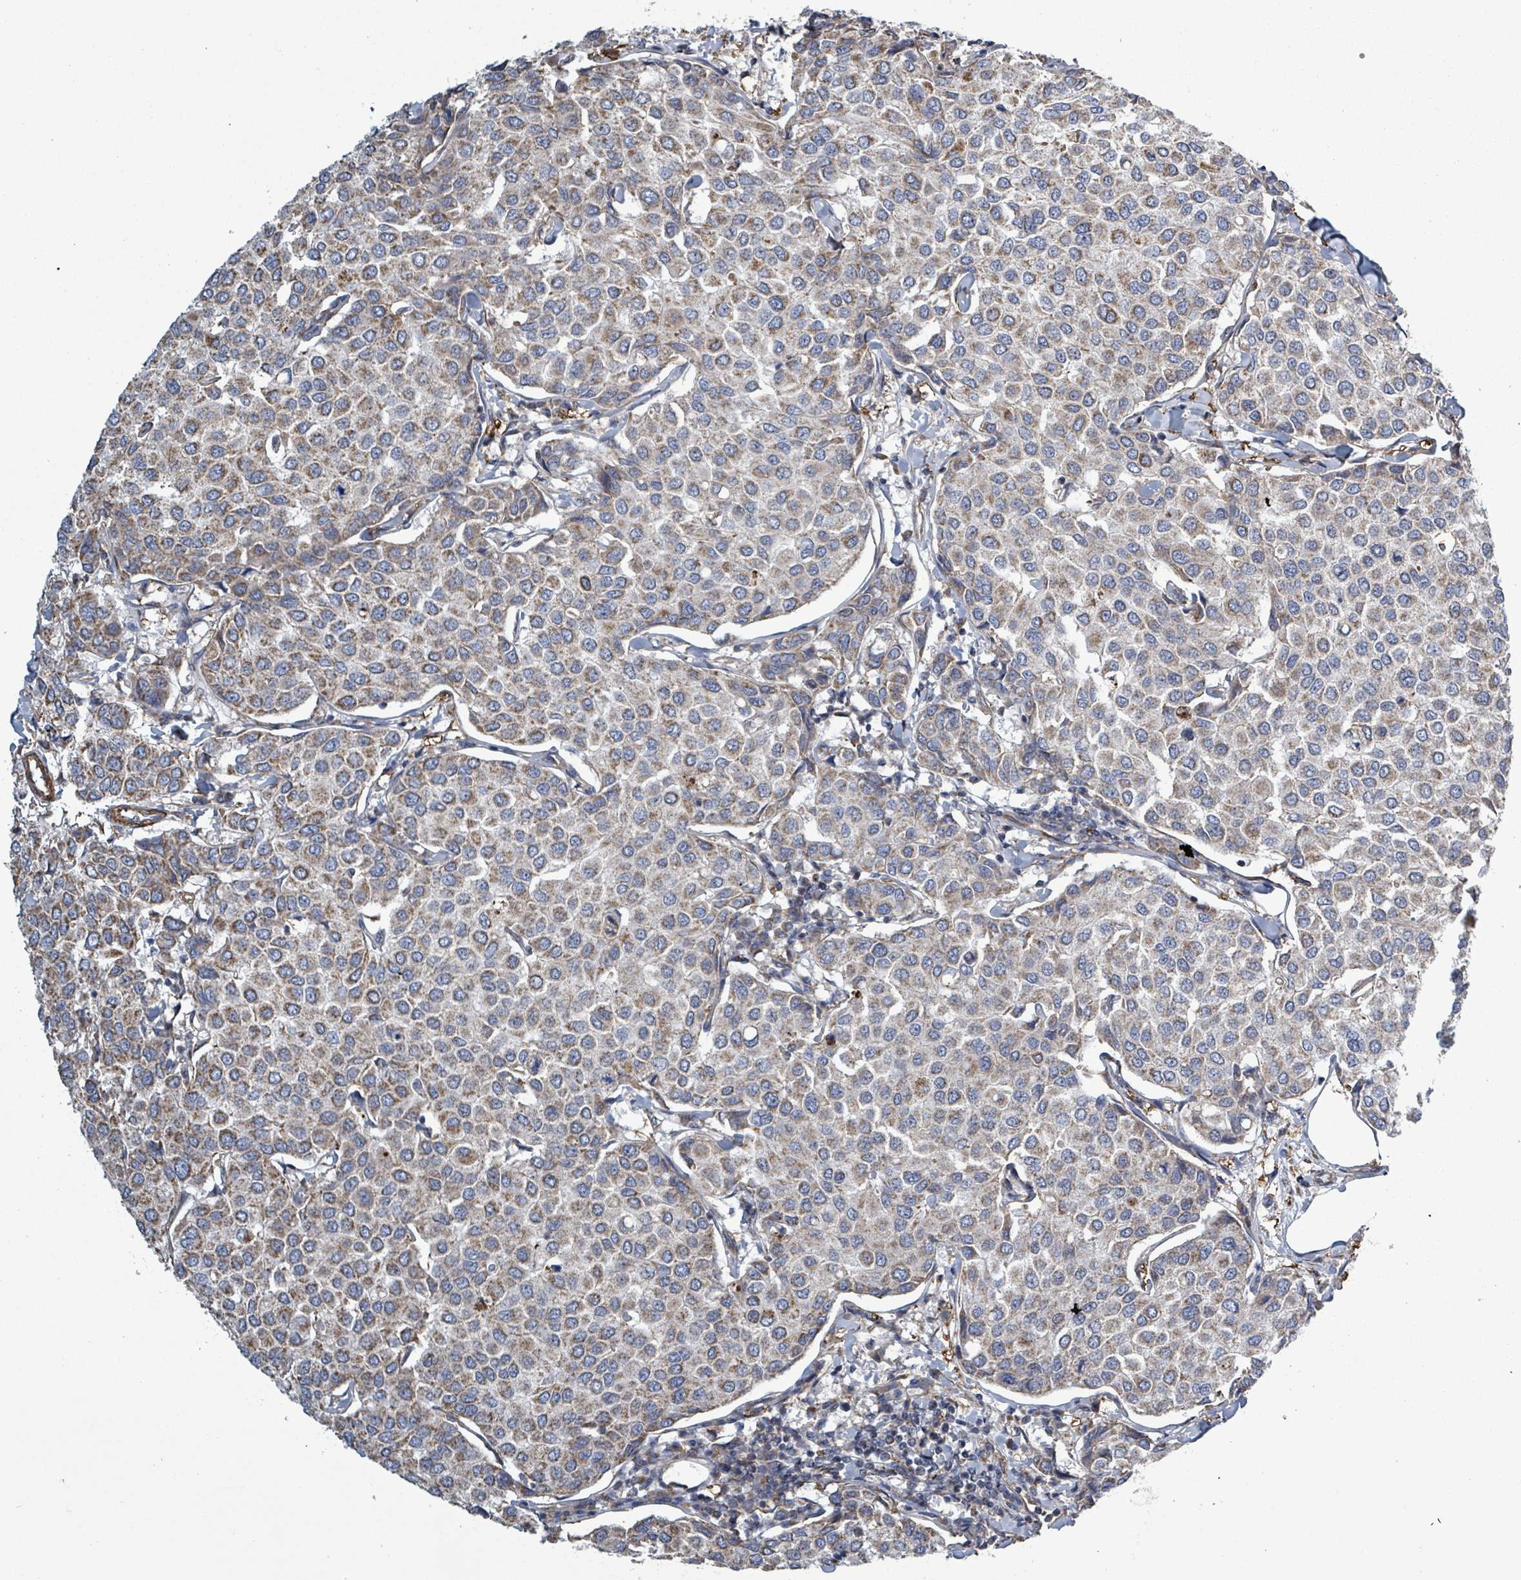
{"staining": {"intensity": "weak", "quantity": ">75%", "location": "cytoplasmic/membranous"}, "tissue": "breast cancer", "cell_type": "Tumor cells", "image_type": "cancer", "snomed": [{"axis": "morphology", "description": "Duct carcinoma"}, {"axis": "topography", "description": "Breast"}], "caption": "Brown immunohistochemical staining in human infiltrating ductal carcinoma (breast) displays weak cytoplasmic/membranous expression in about >75% of tumor cells. (DAB IHC with brightfield microscopy, high magnification).", "gene": "ADCK1", "patient": {"sex": "female", "age": 55}}